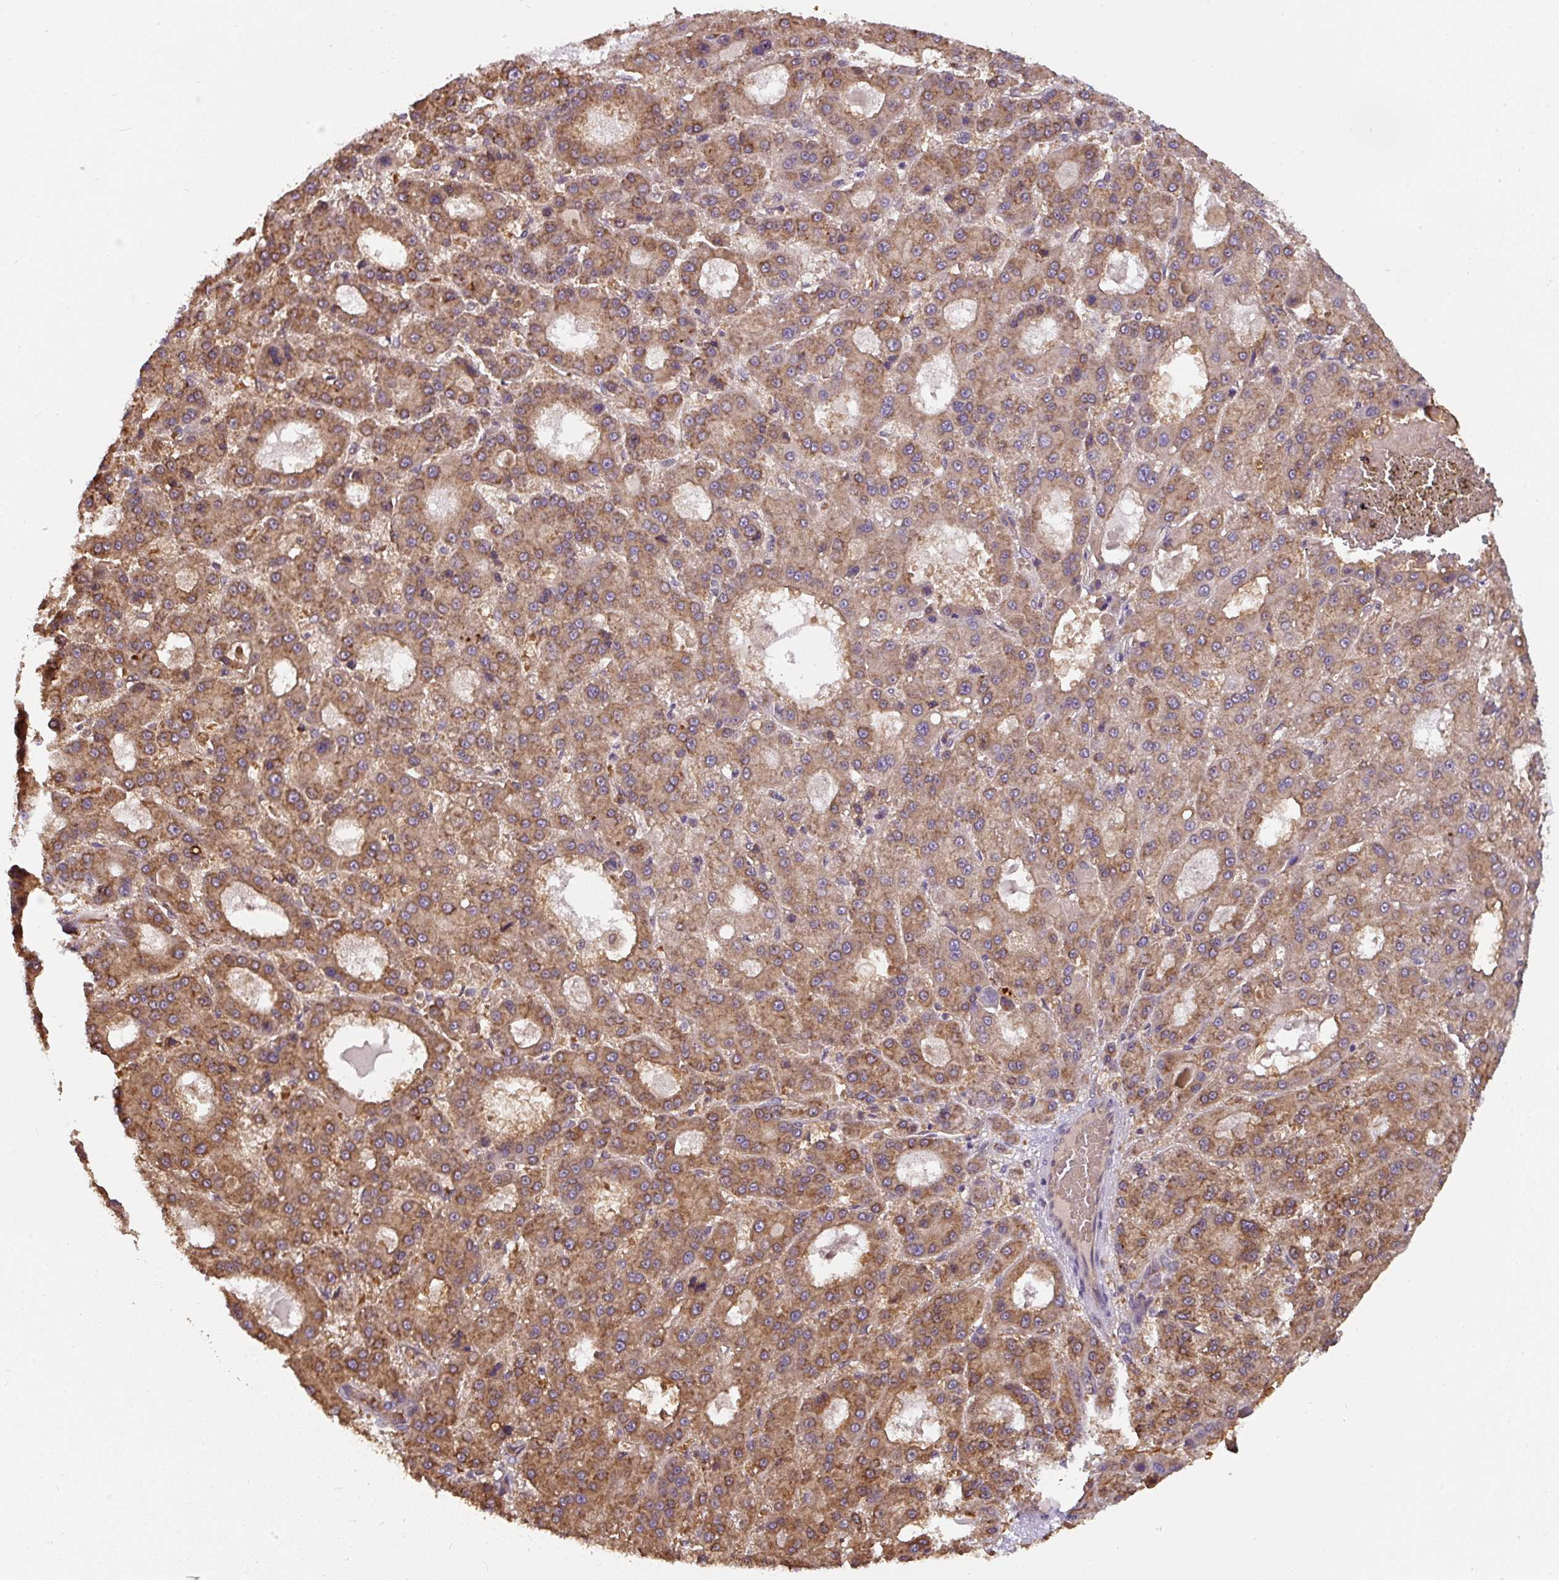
{"staining": {"intensity": "strong", "quantity": ">75%", "location": "cytoplasmic/membranous"}, "tissue": "liver cancer", "cell_type": "Tumor cells", "image_type": "cancer", "snomed": [{"axis": "morphology", "description": "Carcinoma, Hepatocellular, NOS"}, {"axis": "topography", "description": "Liver"}], "caption": "An image of liver cancer (hepatocellular carcinoma) stained for a protein reveals strong cytoplasmic/membranous brown staining in tumor cells.", "gene": "ST13", "patient": {"sex": "male", "age": 70}}